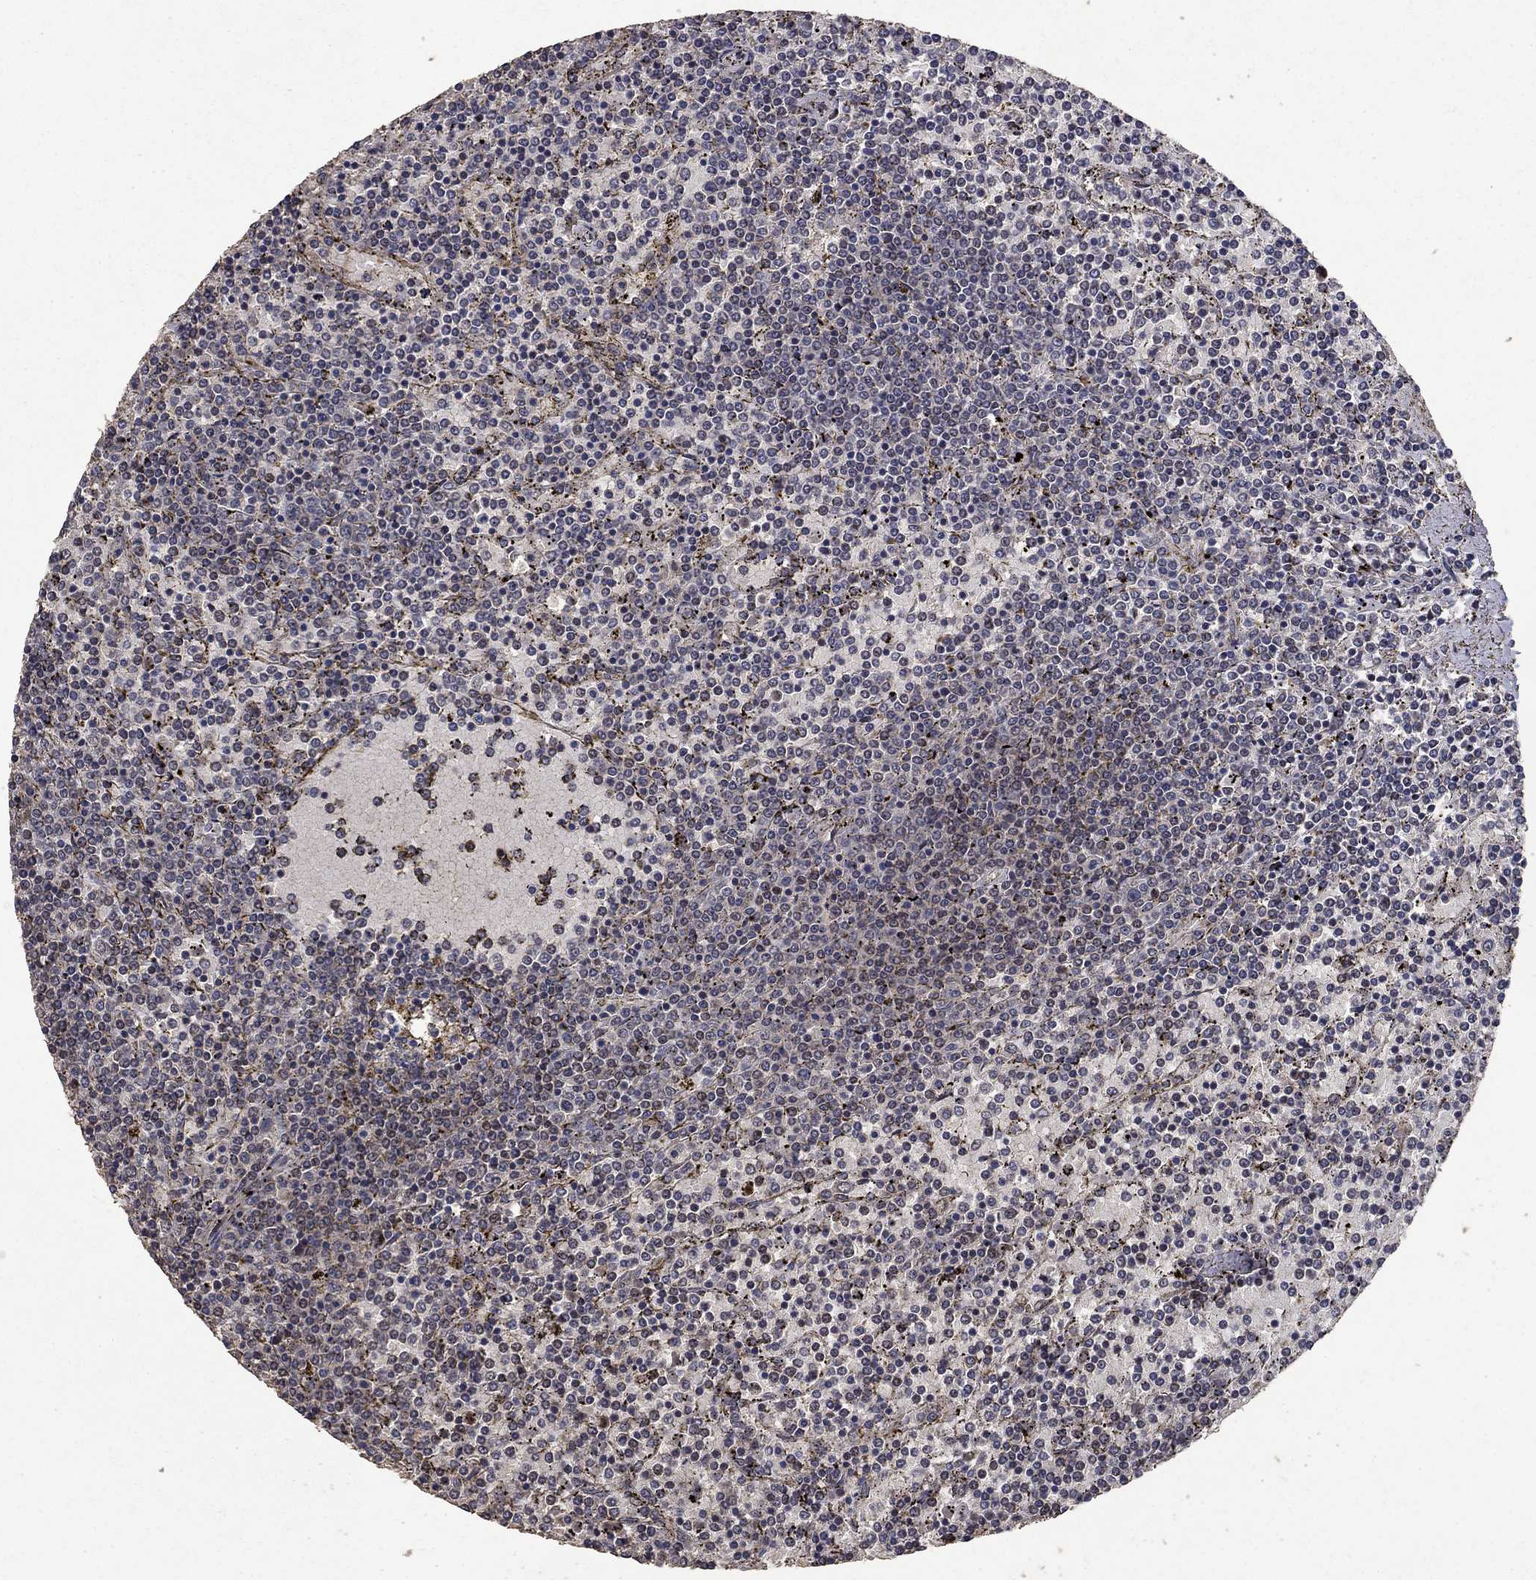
{"staining": {"intensity": "negative", "quantity": "none", "location": "none"}, "tissue": "lymphoma", "cell_type": "Tumor cells", "image_type": "cancer", "snomed": [{"axis": "morphology", "description": "Malignant lymphoma, non-Hodgkin's type, Low grade"}, {"axis": "topography", "description": "Spleen"}], "caption": "High power microscopy photomicrograph of an IHC histopathology image of lymphoma, revealing no significant staining in tumor cells.", "gene": "DHRS1", "patient": {"sex": "female", "age": 77}}